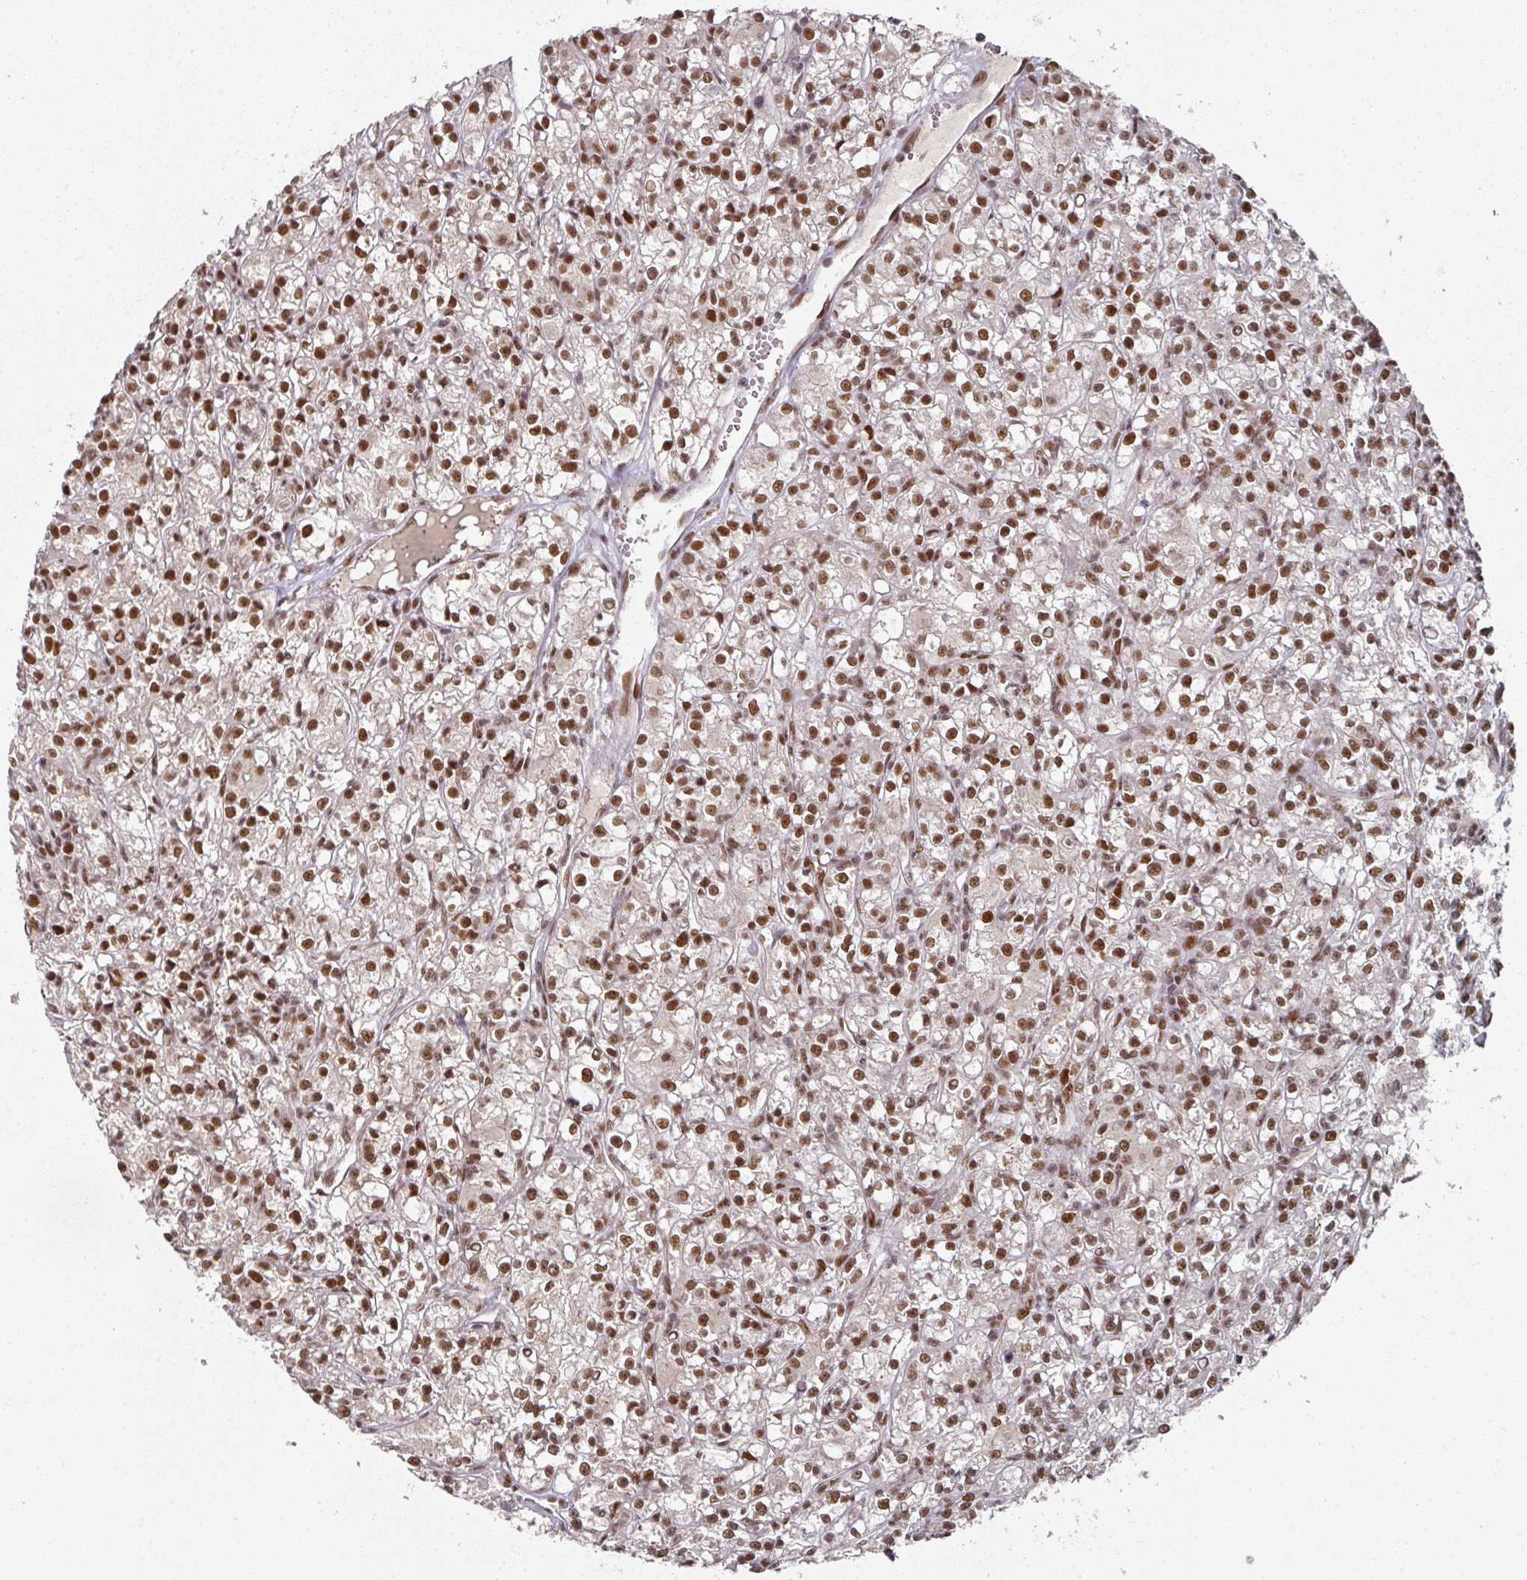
{"staining": {"intensity": "strong", "quantity": ">75%", "location": "nuclear"}, "tissue": "renal cancer", "cell_type": "Tumor cells", "image_type": "cancer", "snomed": [{"axis": "morphology", "description": "Adenocarcinoma, NOS"}, {"axis": "topography", "description": "Kidney"}], "caption": "Strong nuclear protein expression is present in approximately >75% of tumor cells in renal cancer (adenocarcinoma). The protein is stained brown, and the nuclei are stained in blue (DAB IHC with brightfield microscopy, high magnification).", "gene": "MEPCE", "patient": {"sex": "female", "age": 59}}